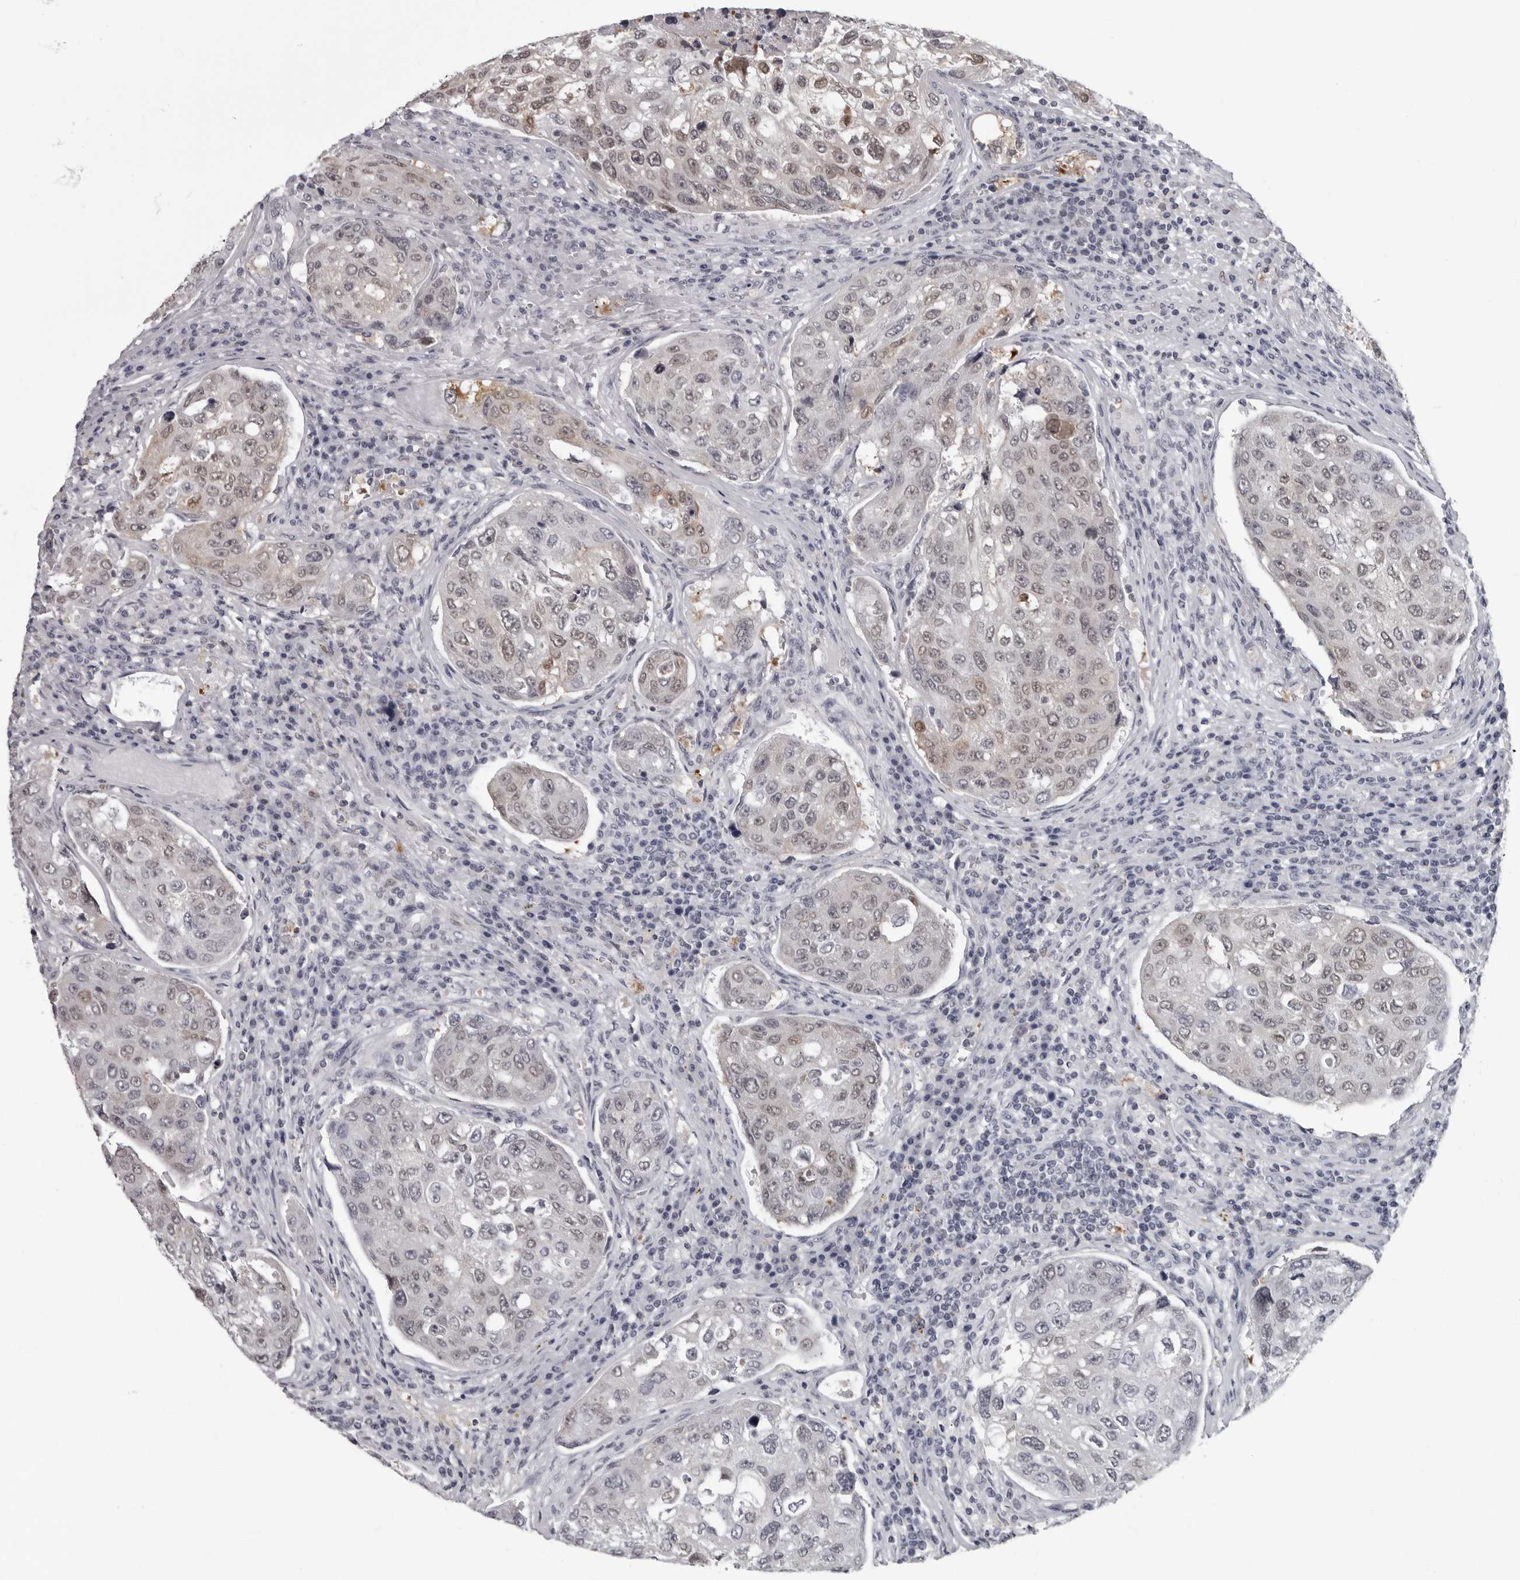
{"staining": {"intensity": "moderate", "quantity": "25%-75%", "location": "cytoplasmic/membranous,nuclear"}, "tissue": "urothelial cancer", "cell_type": "Tumor cells", "image_type": "cancer", "snomed": [{"axis": "morphology", "description": "Urothelial carcinoma, High grade"}, {"axis": "topography", "description": "Lymph node"}, {"axis": "topography", "description": "Urinary bladder"}], "caption": "Urothelial cancer stained with DAB (3,3'-diaminobenzidine) immunohistochemistry (IHC) shows medium levels of moderate cytoplasmic/membranous and nuclear positivity in approximately 25%-75% of tumor cells. (DAB (3,3'-diaminobenzidine) IHC, brown staining for protein, blue staining for nuclei).", "gene": "LZIC", "patient": {"sex": "male", "age": 51}}